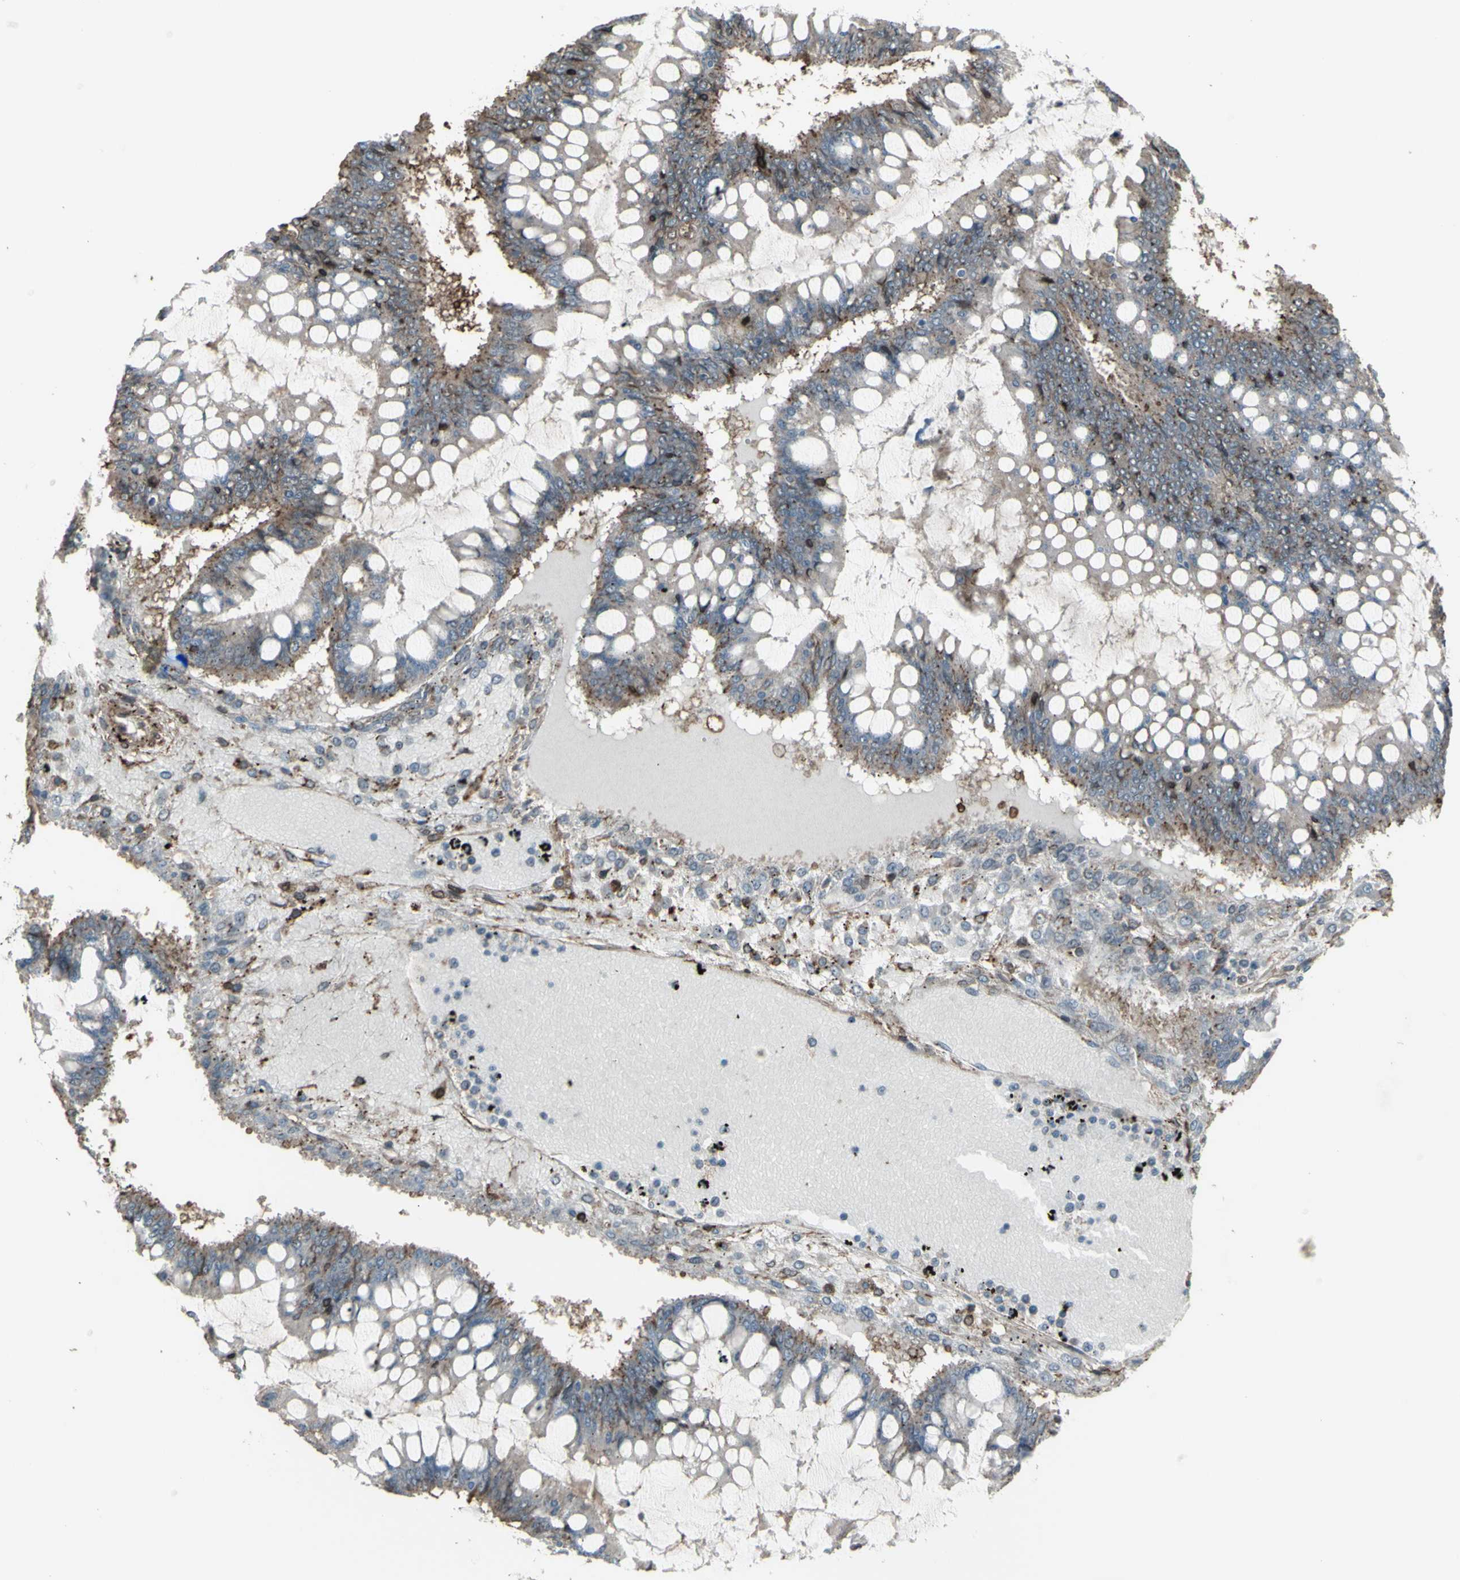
{"staining": {"intensity": "moderate", "quantity": "25%-75%", "location": "cytoplasmic/membranous"}, "tissue": "ovarian cancer", "cell_type": "Tumor cells", "image_type": "cancer", "snomed": [{"axis": "morphology", "description": "Cystadenocarcinoma, mucinous, NOS"}, {"axis": "topography", "description": "Ovary"}], "caption": "A medium amount of moderate cytoplasmic/membranous staining is present in approximately 25%-75% of tumor cells in mucinous cystadenocarcinoma (ovarian) tissue.", "gene": "SMO", "patient": {"sex": "female", "age": 73}}